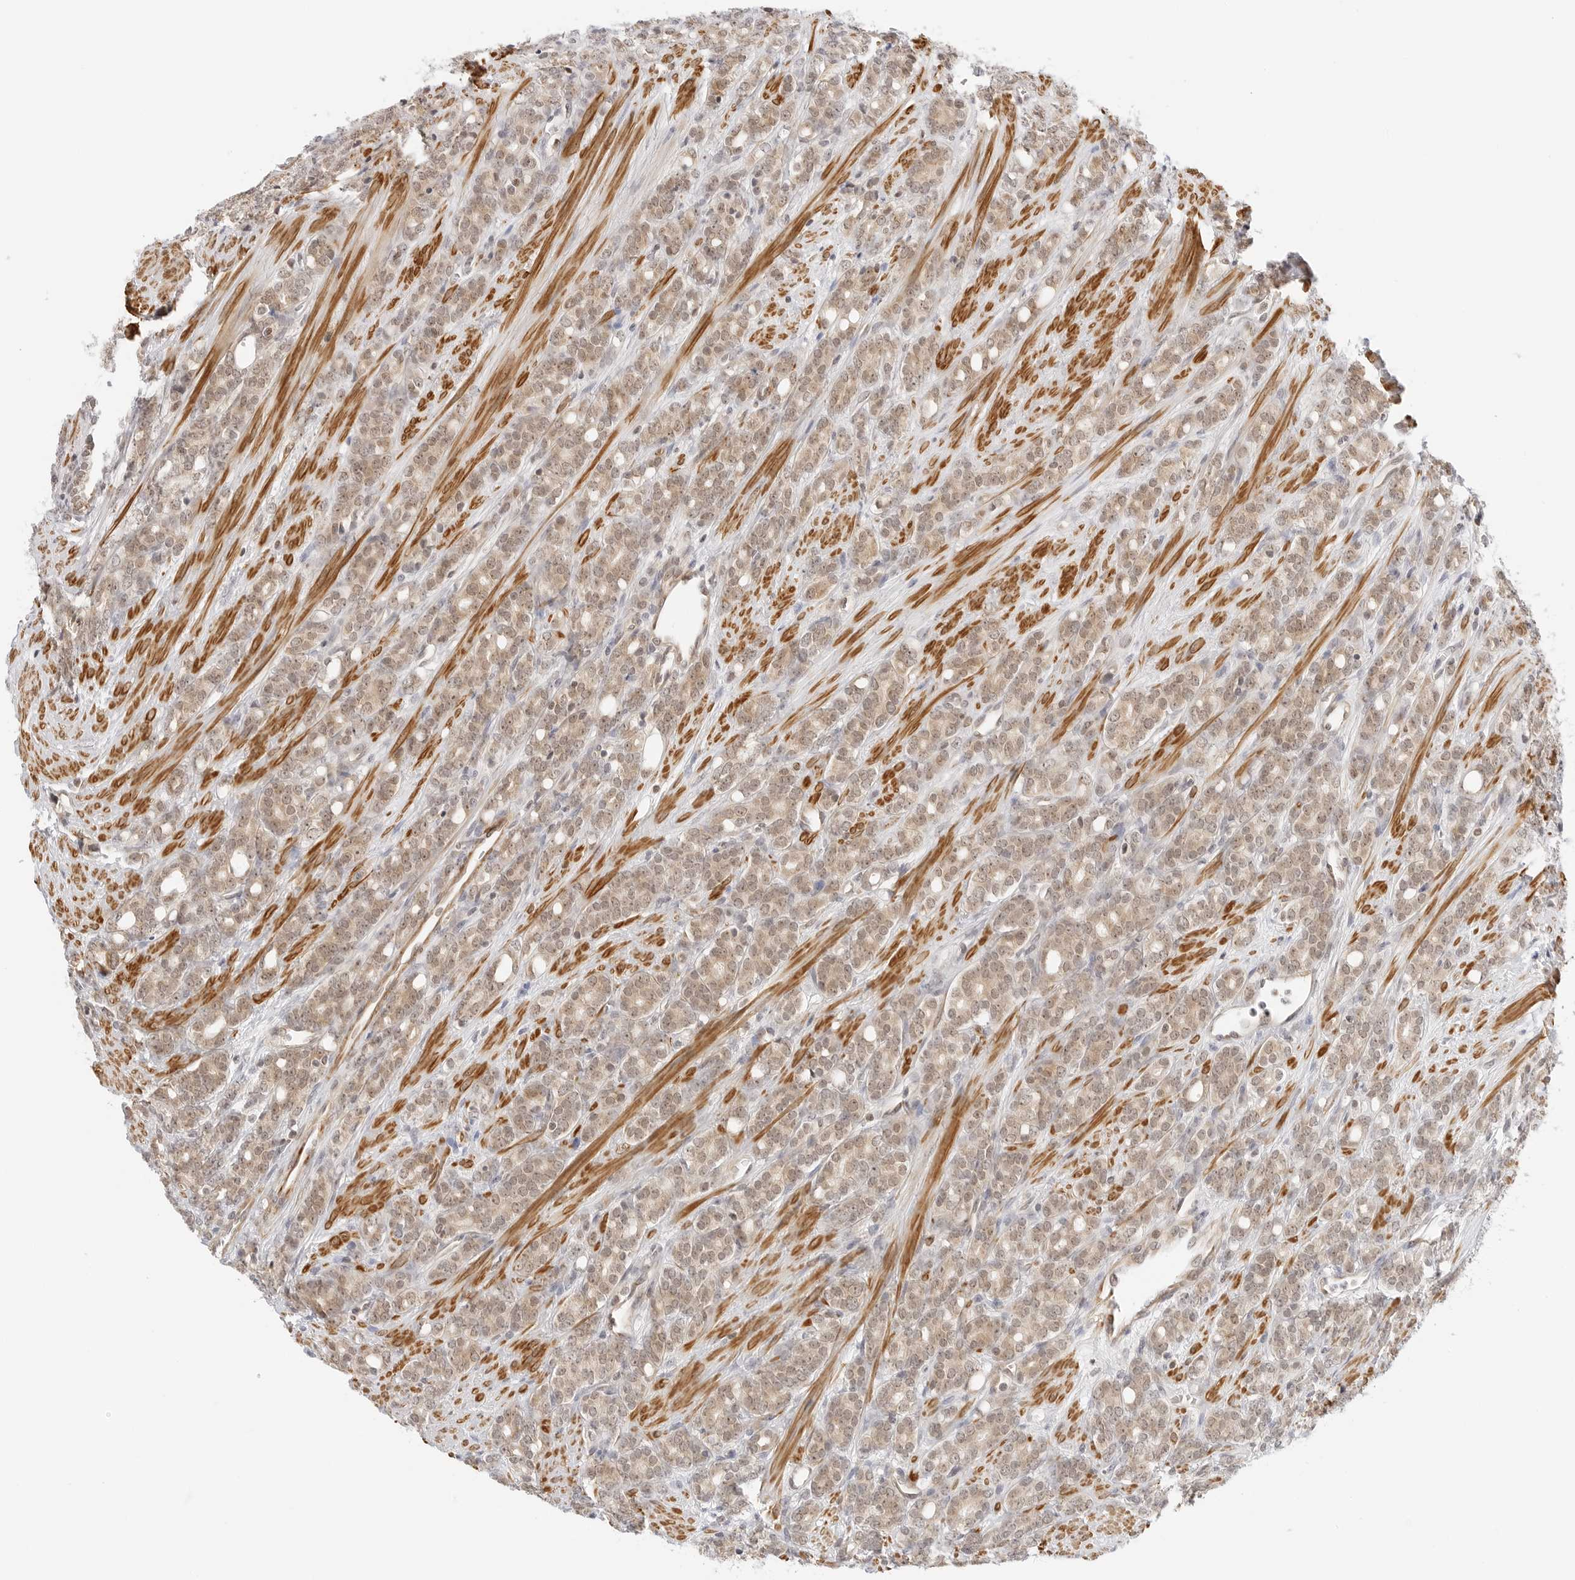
{"staining": {"intensity": "weak", "quantity": ">75%", "location": "cytoplasmic/membranous,nuclear"}, "tissue": "prostate cancer", "cell_type": "Tumor cells", "image_type": "cancer", "snomed": [{"axis": "morphology", "description": "Adenocarcinoma, High grade"}, {"axis": "topography", "description": "Prostate"}], "caption": "Brown immunohistochemical staining in human prostate cancer shows weak cytoplasmic/membranous and nuclear expression in approximately >75% of tumor cells.", "gene": "GORAB", "patient": {"sex": "male", "age": 62}}